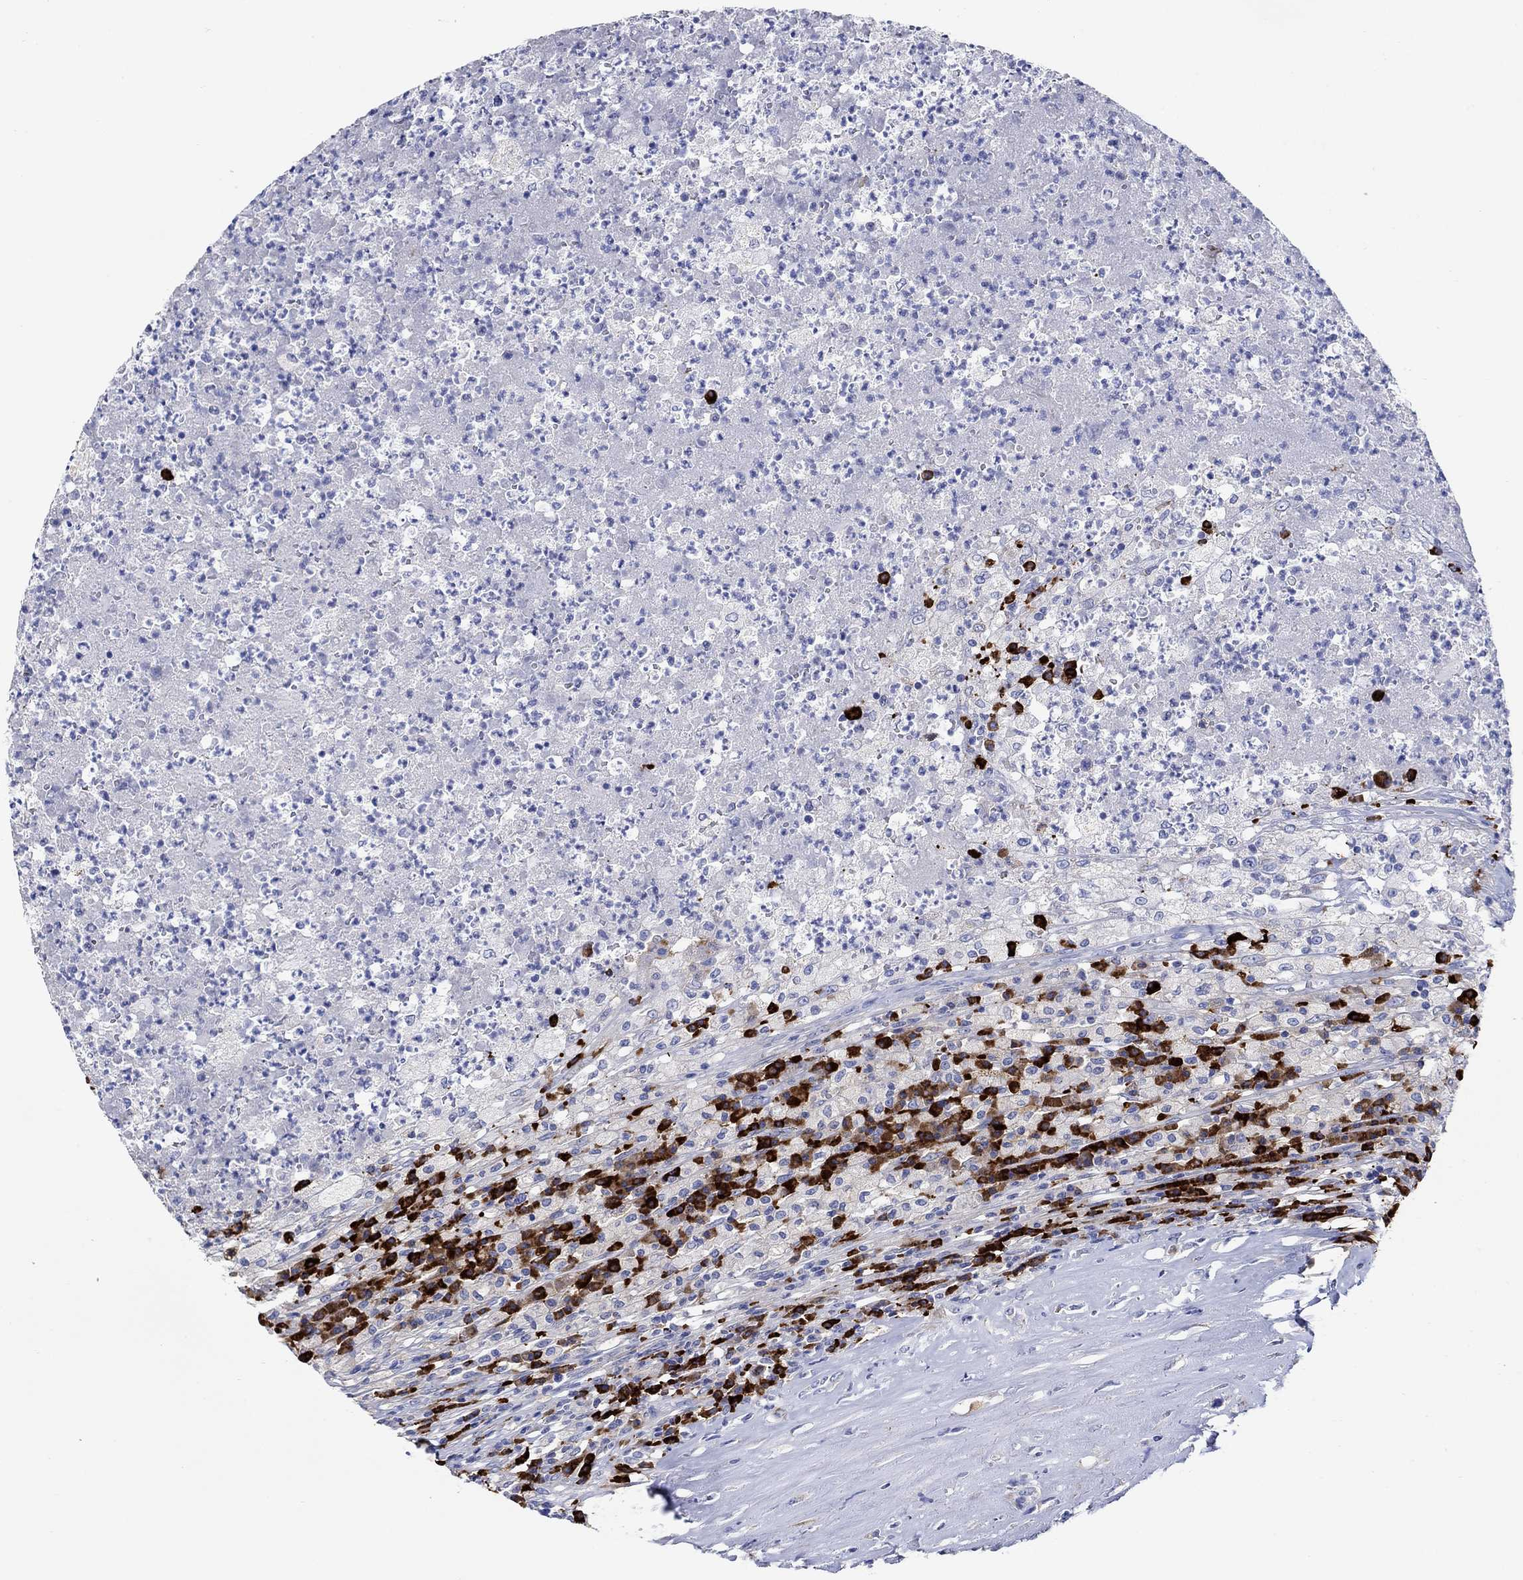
{"staining": {"intensity": "negative", "quantity": "none", "location": "none"}, "tissue": "testis cancer", "cell_type": "Tumor cells", "image_type": "cancer", "snomed": [{"axis": "morphology", "description": "Necrosis, NOS"}, {"axis": "morphology", "description": "Carcinoma, Embryonal, NOS"}, {"axis": "topography", "description": "Testis"}], "caption": "Testis cancer was stained to show a protein in brown. There is no significant positivity in tumor cells.", "gene": "P2RY6", "patient": {"sex": "male", "age": 19}}